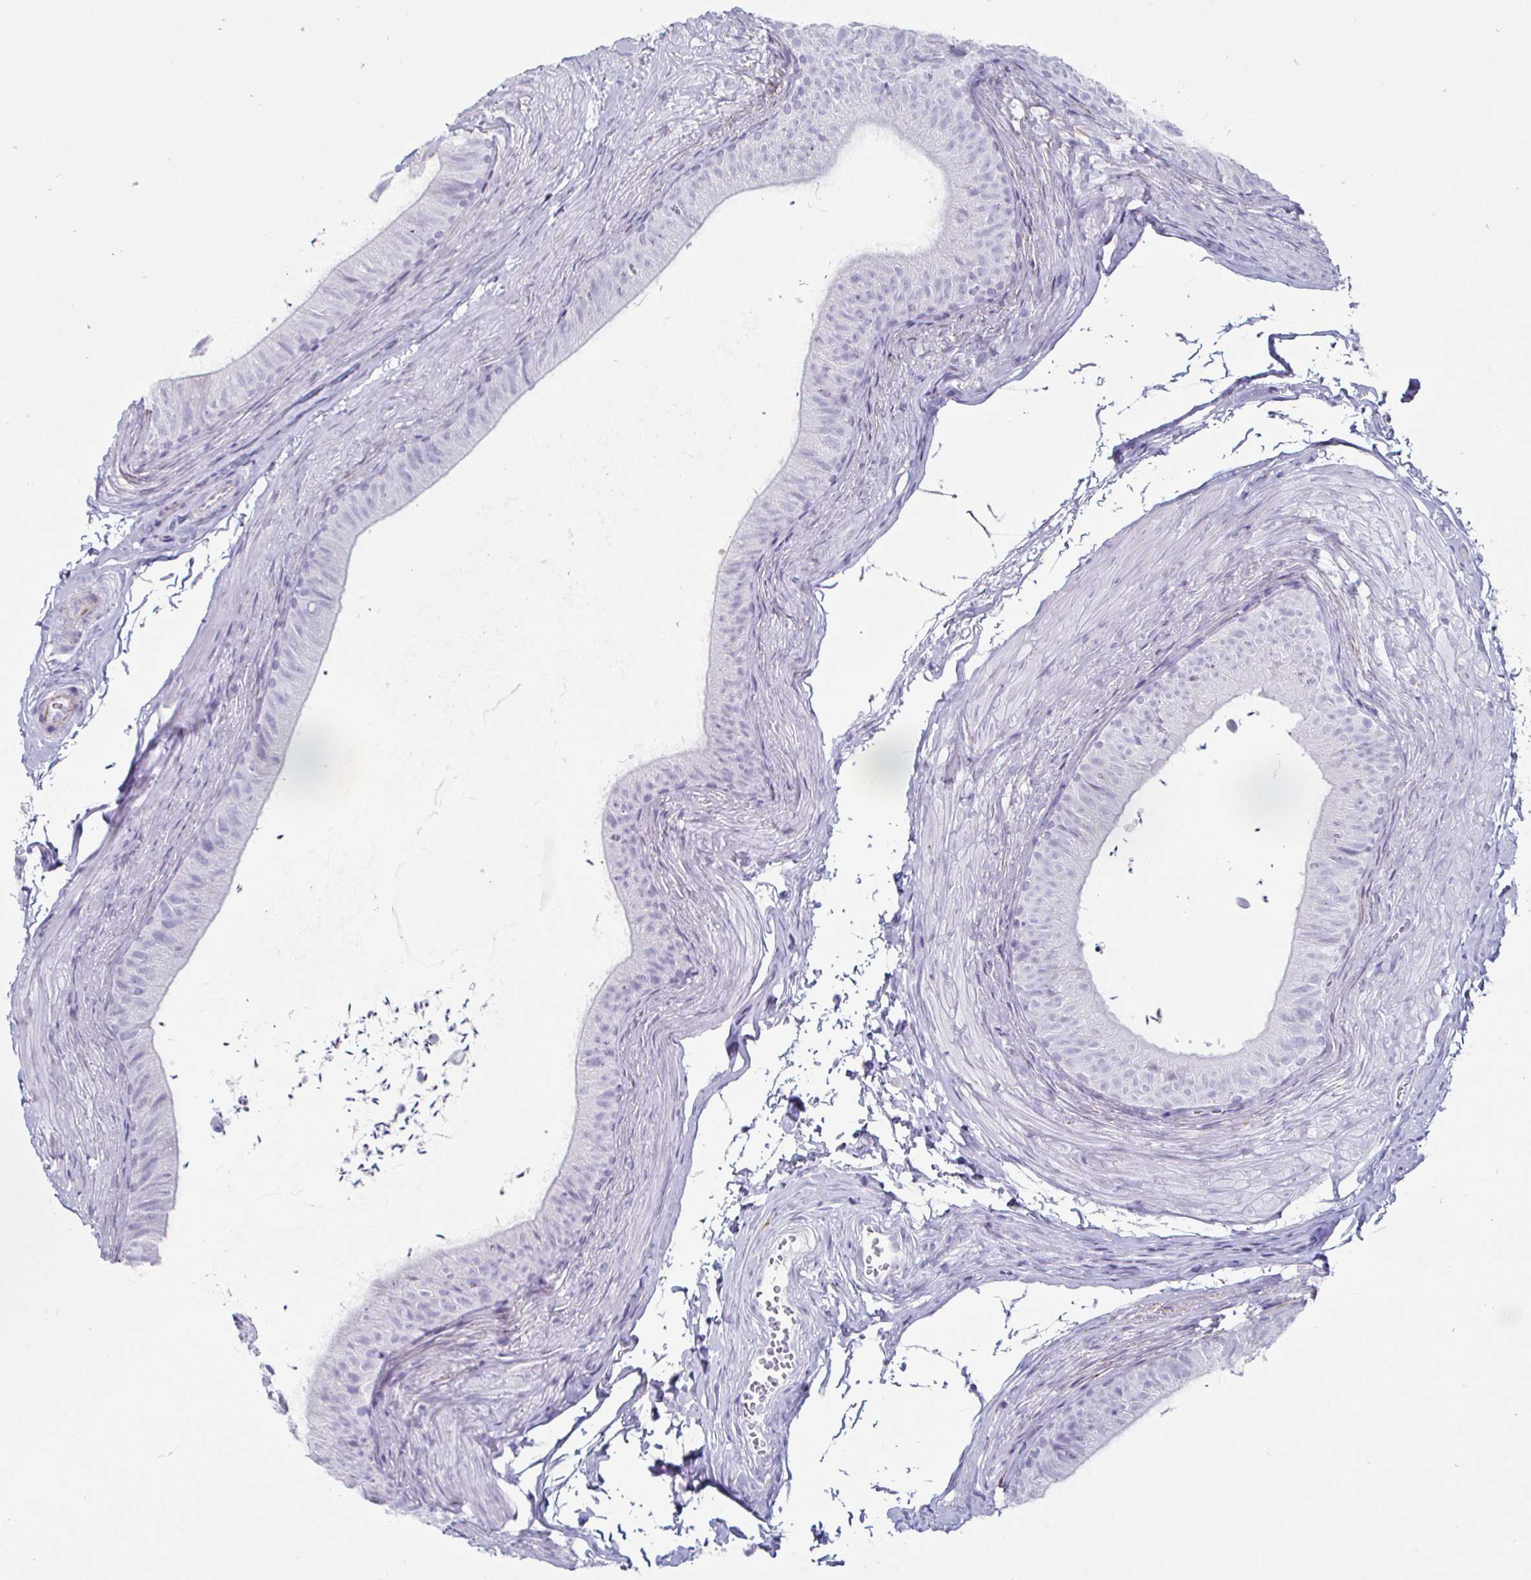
{"staining": {"intensity": "negative", "quantity": "none", "location": "none"}, "tissue": "epididymis", "cell_type": "Glandular cells", "image_type": "normal", "snomed": [{"axis": "morphology", "description": "Normal tissue, NOS"}, {"axis": "topography", "description": "Epididymis, spermatic cord, NOS"}, {"axis": "topography", "description": "Epididymis"}, {"axis": "topography", "description": "Peripheral nerve tissue"}], "caption": "High magnification brightfield microscopy of normal epididymis stained with DAB (3,3'-diaminobenzidine) (brown) and counterstained with hematoxylin (blue): glandular cells show no significant staining. (DAB (3,3'-diaminobenzidine) immunohistochemistry visualized using brightfield microscopy, high magnification).", "gene": "CREG2", "patient": {"sex": "male", "age": 29}}